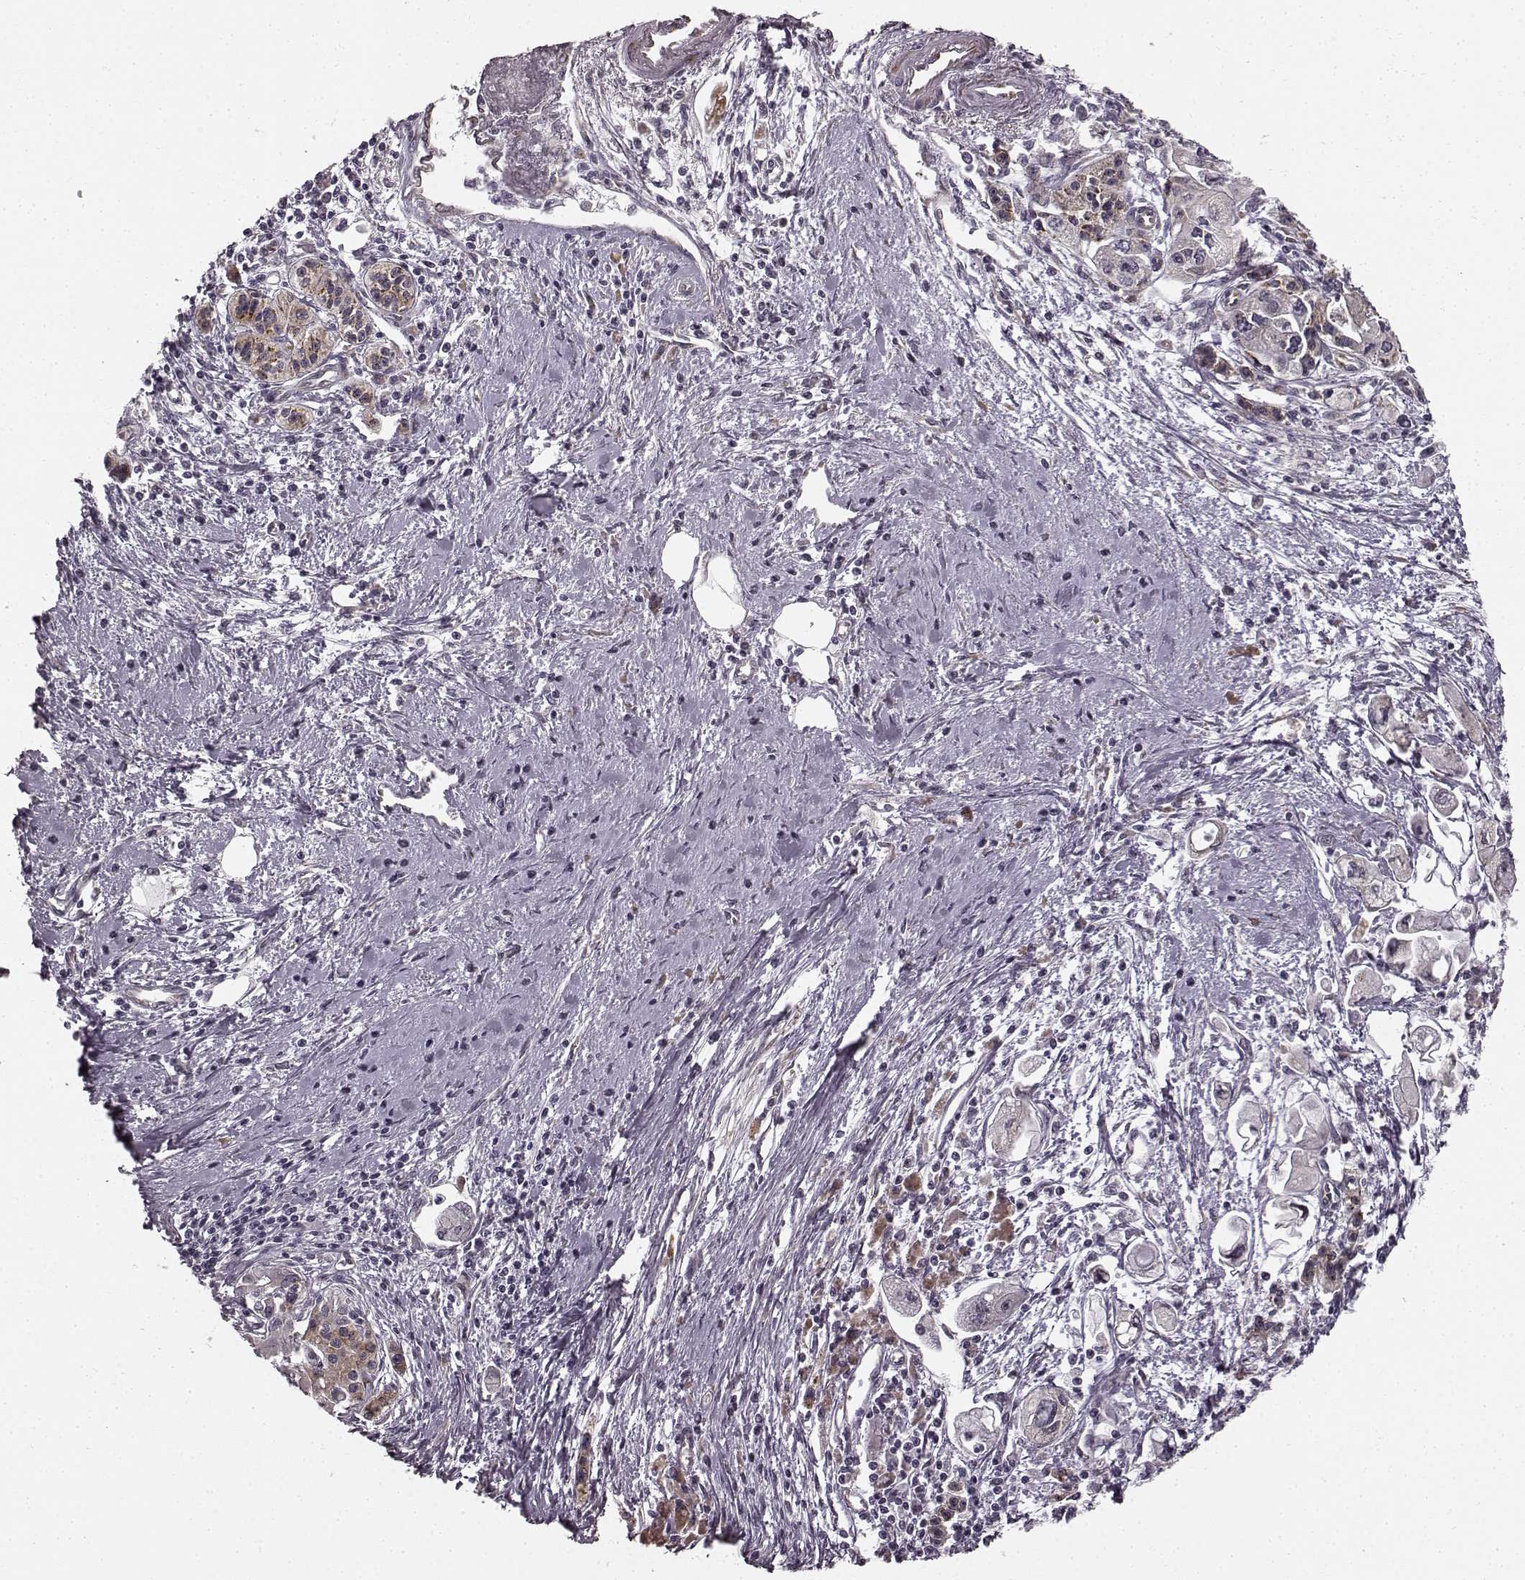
{"staining": {"intensity": "weak", "quantity": ">75%", "location": "cytoplasmic/membranous"}, "tissue": "pancreatic cancer", "cell_type": "Tumor cells", "image_type": "cancer", "snomed": [{"axis": "morphology", "description": "Adenocarcinoma, NOS"}, {"axis": "topography", "description": "Pancreas"}], "caption": "Protein expression analysis of adenocarcinoma (pancreatic) reveals weak cytoplasmic/membranous expression in about >75% of tumor cells.", "gene": "TMEM14A", "patient": {"sex": "male", "age": 70}}